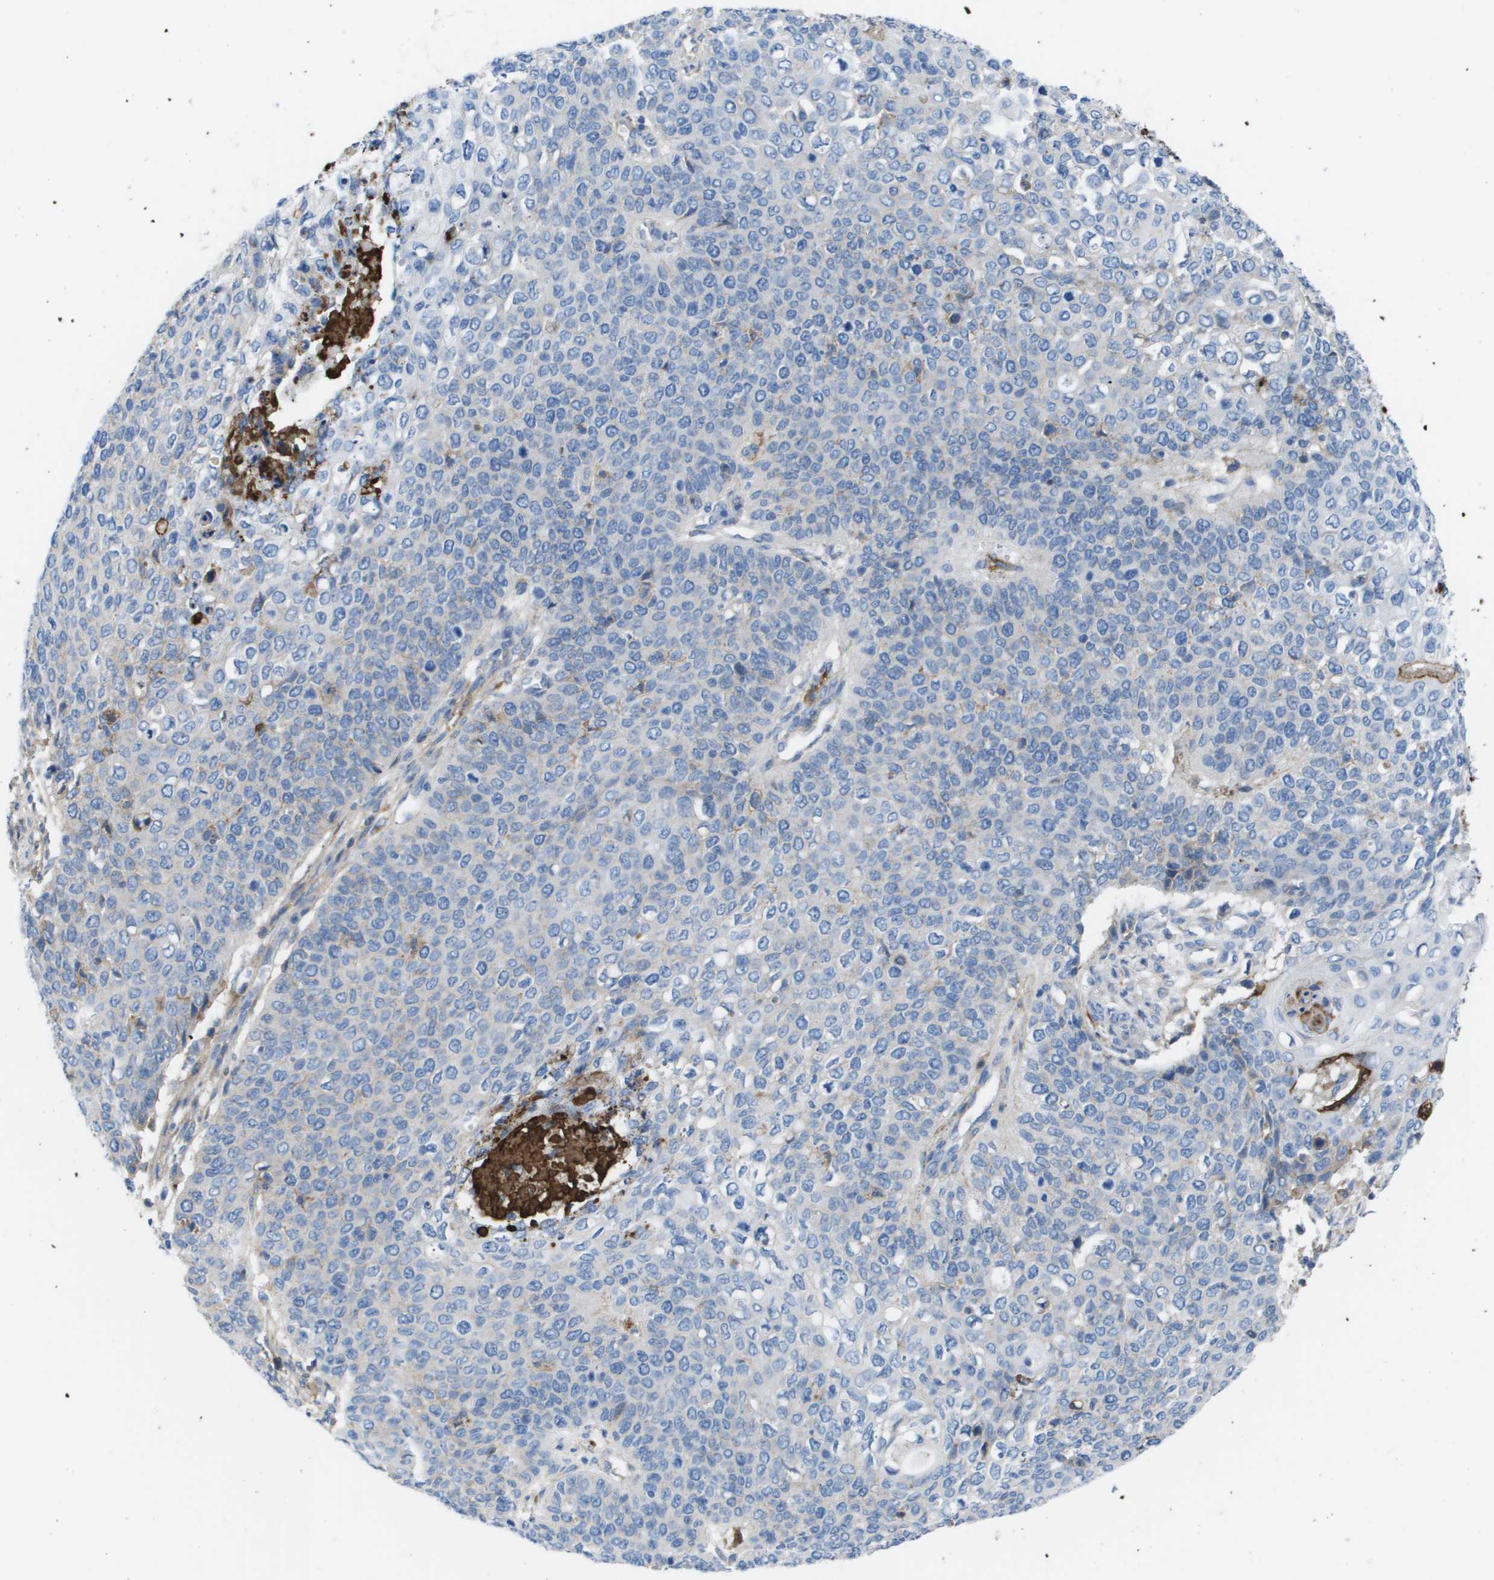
{"staining": {"intensity": "negative", "quantity": "none", "location": "none"}, "tissue": "cervical cancer", "cell_type": "Tumor cells", "image_type": "cancer", "snomed": [{"axis": "morphology", "description": "Squamous cell carcinoma, NOS"}, {"axis": "topography", "description": "Cervix"}], "caption": "Squamous cell carcinoma (cervical) was stained to show a protein in brown. There is no significant positivity in tumor cells.", "gene": "VTN", "patient": {"sex": "female", "age": 39}}